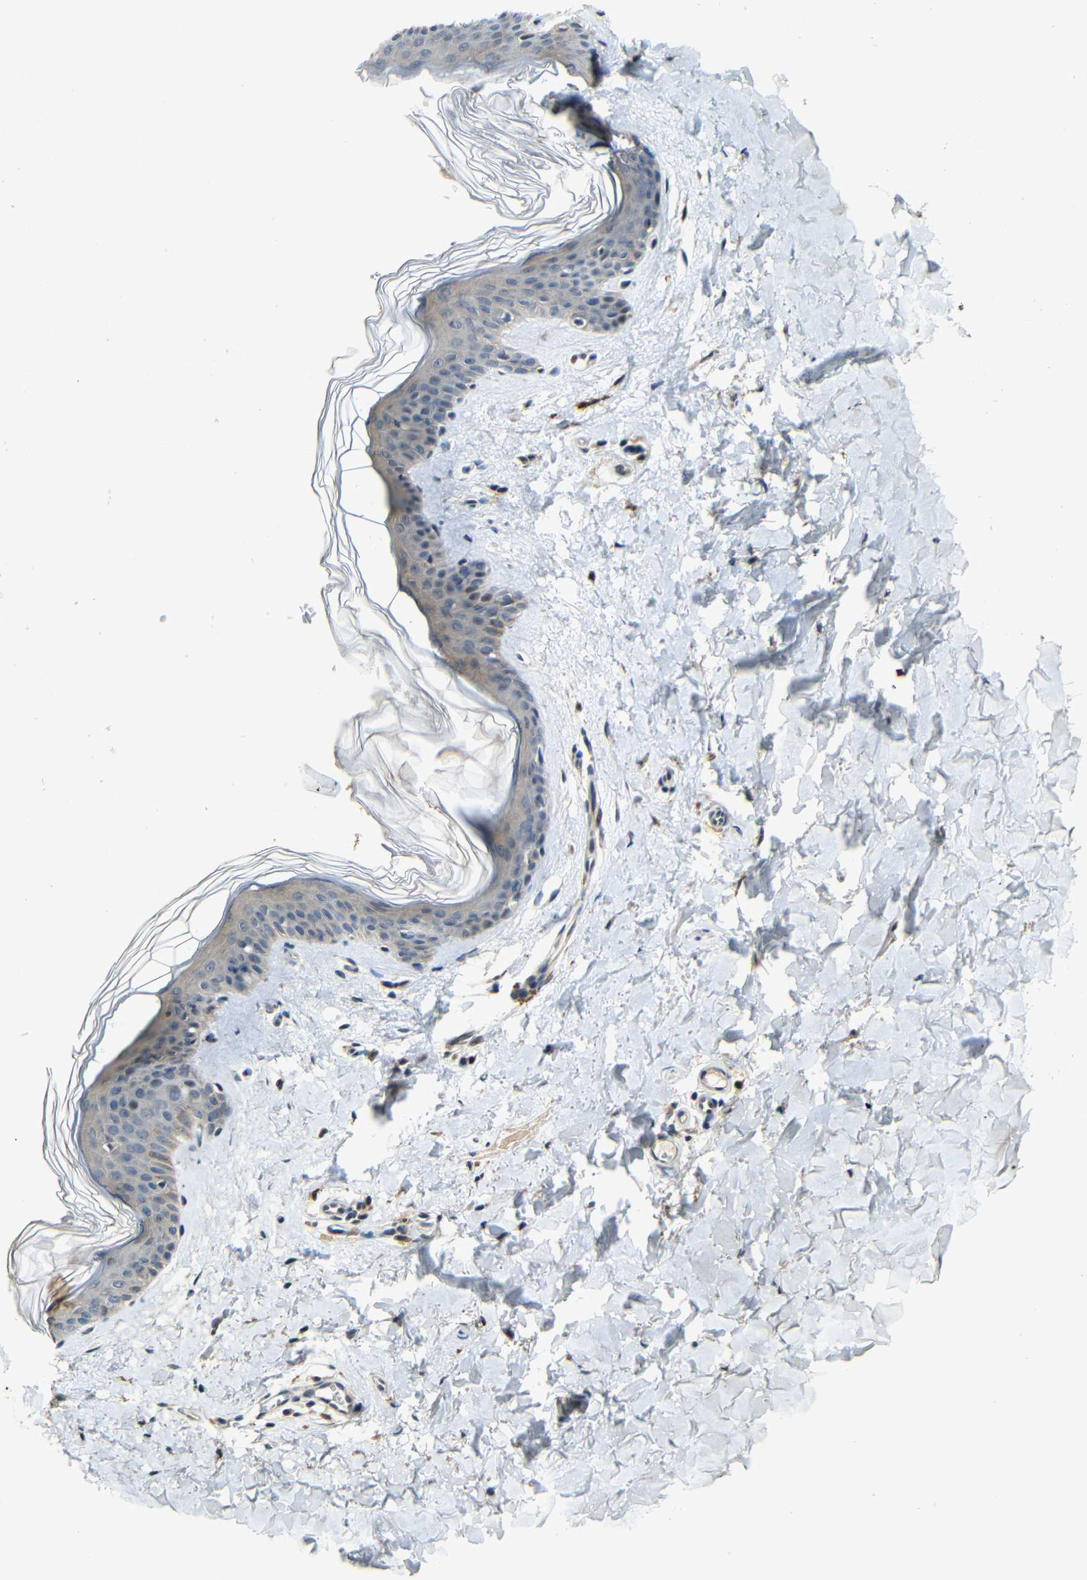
{"staining": {"intensity": "moderate", "quantity": ">75%", "location": "cytoplasmic/membranous"}, "tissue": "skin", "cell_type": "Fibroblasts", "image_type": "normal", "snomed": [{"axis": "morphology", "description": "Normal tissue, NOS"}, {"axis": "topography", "description": "Skin"}], "caption": "Fibroblasts demonstrate moderate cytoplasmic/membranous positivity in approximately >75% of cells in unremarkable skin.", "gene": "KAZALD1", "patient": {"sex": "female", "age": 41}}